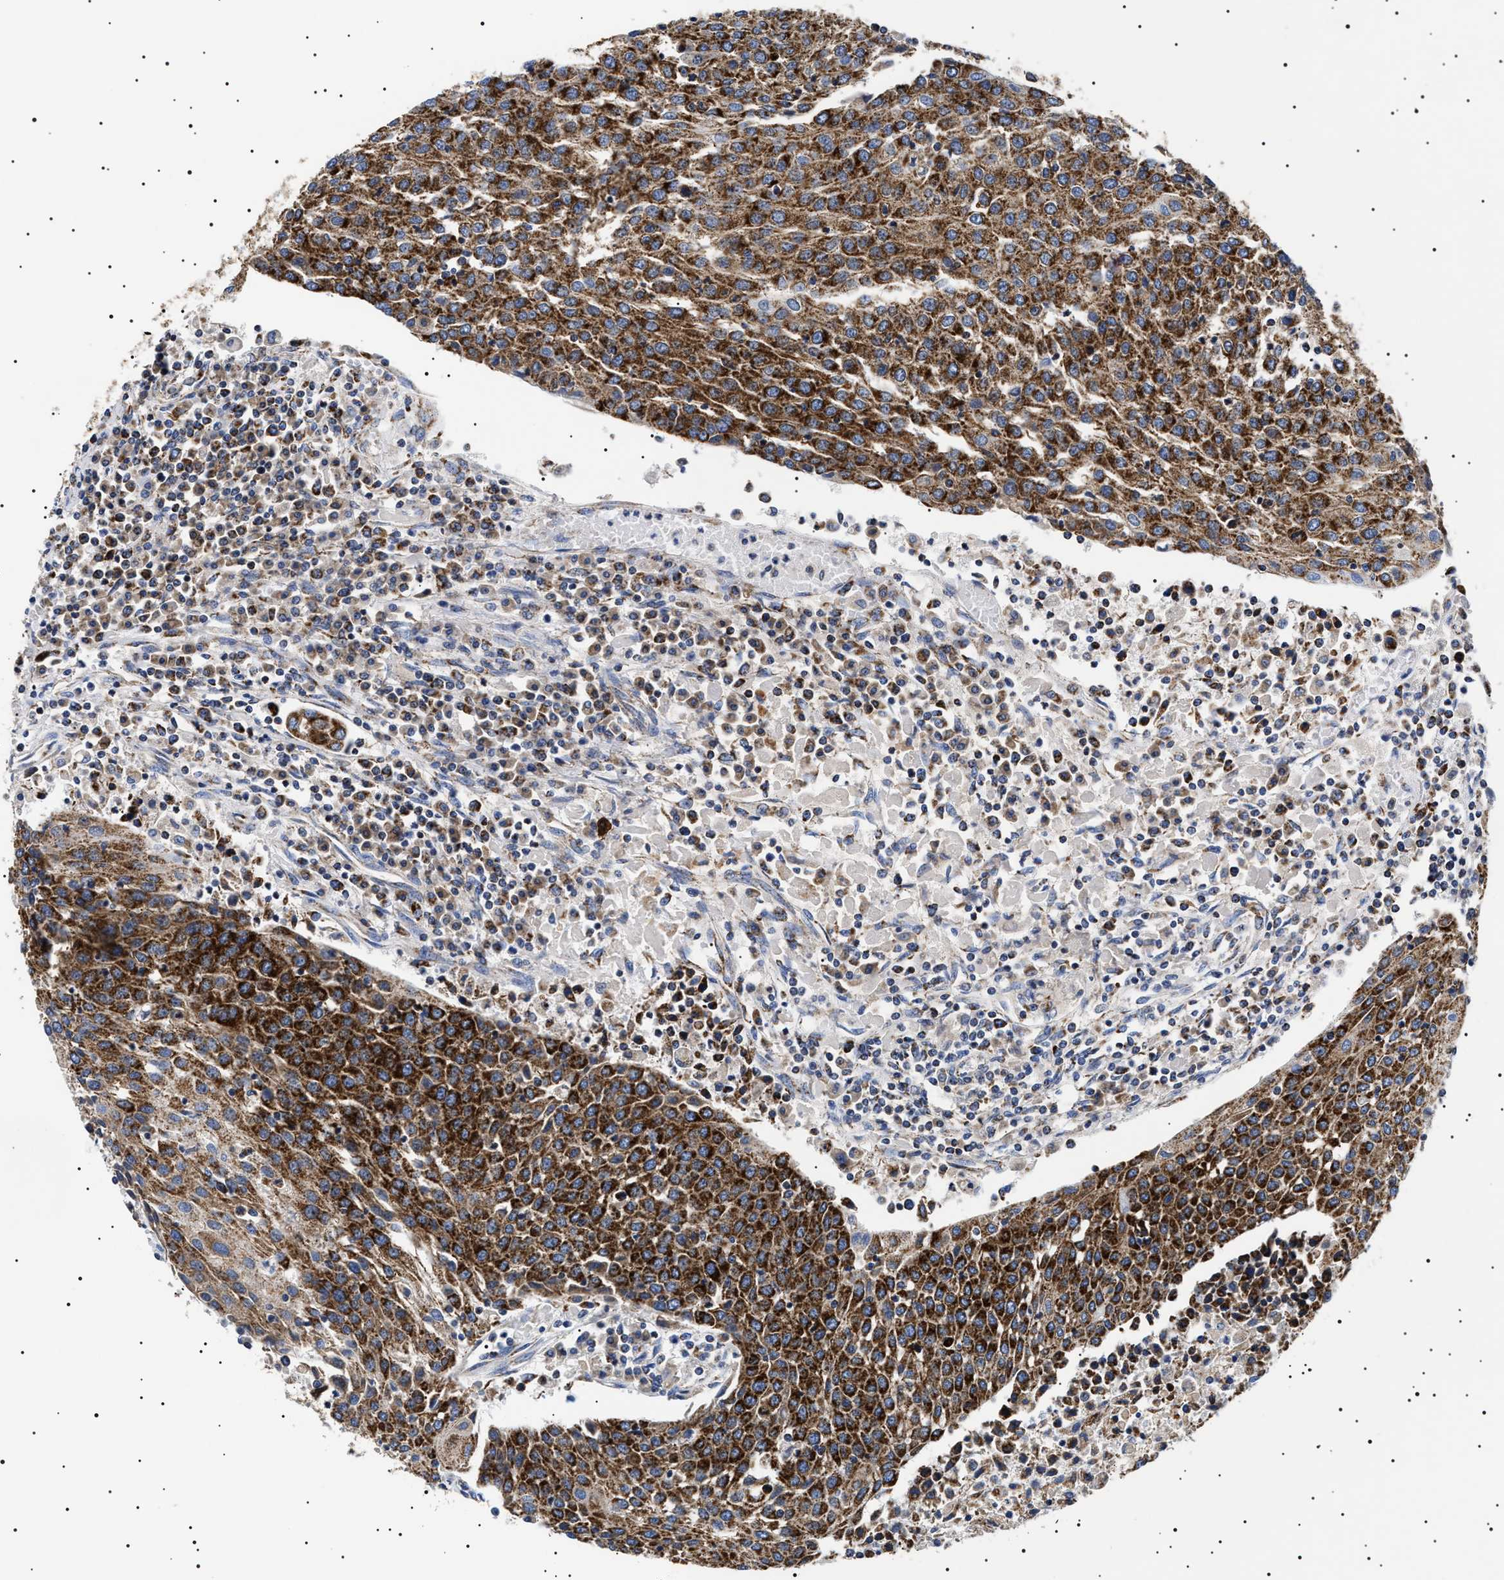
{"staining": {"intensity": "strong", "quantity": ">75%", "location": "cytoplasmic/membranous"}, "tissue": "urothelial cancer", "cell_type": "Tumor cells", "image_type": "cancer", "snomed": [{"axis": "morphology", "description": "Urothelial carcinoma, High grade"}, {"axis": "topography", "description": "Urinary bladder"}], "caption": "This histopathology image reveals IHC staining of high-grade urothelial carcinoma, with high strong cytoplasmic/membranous positivity in about >75% of tumor cells.", "gene": "CHRDL2", "patient": {"sex": "female", "age": 85}}